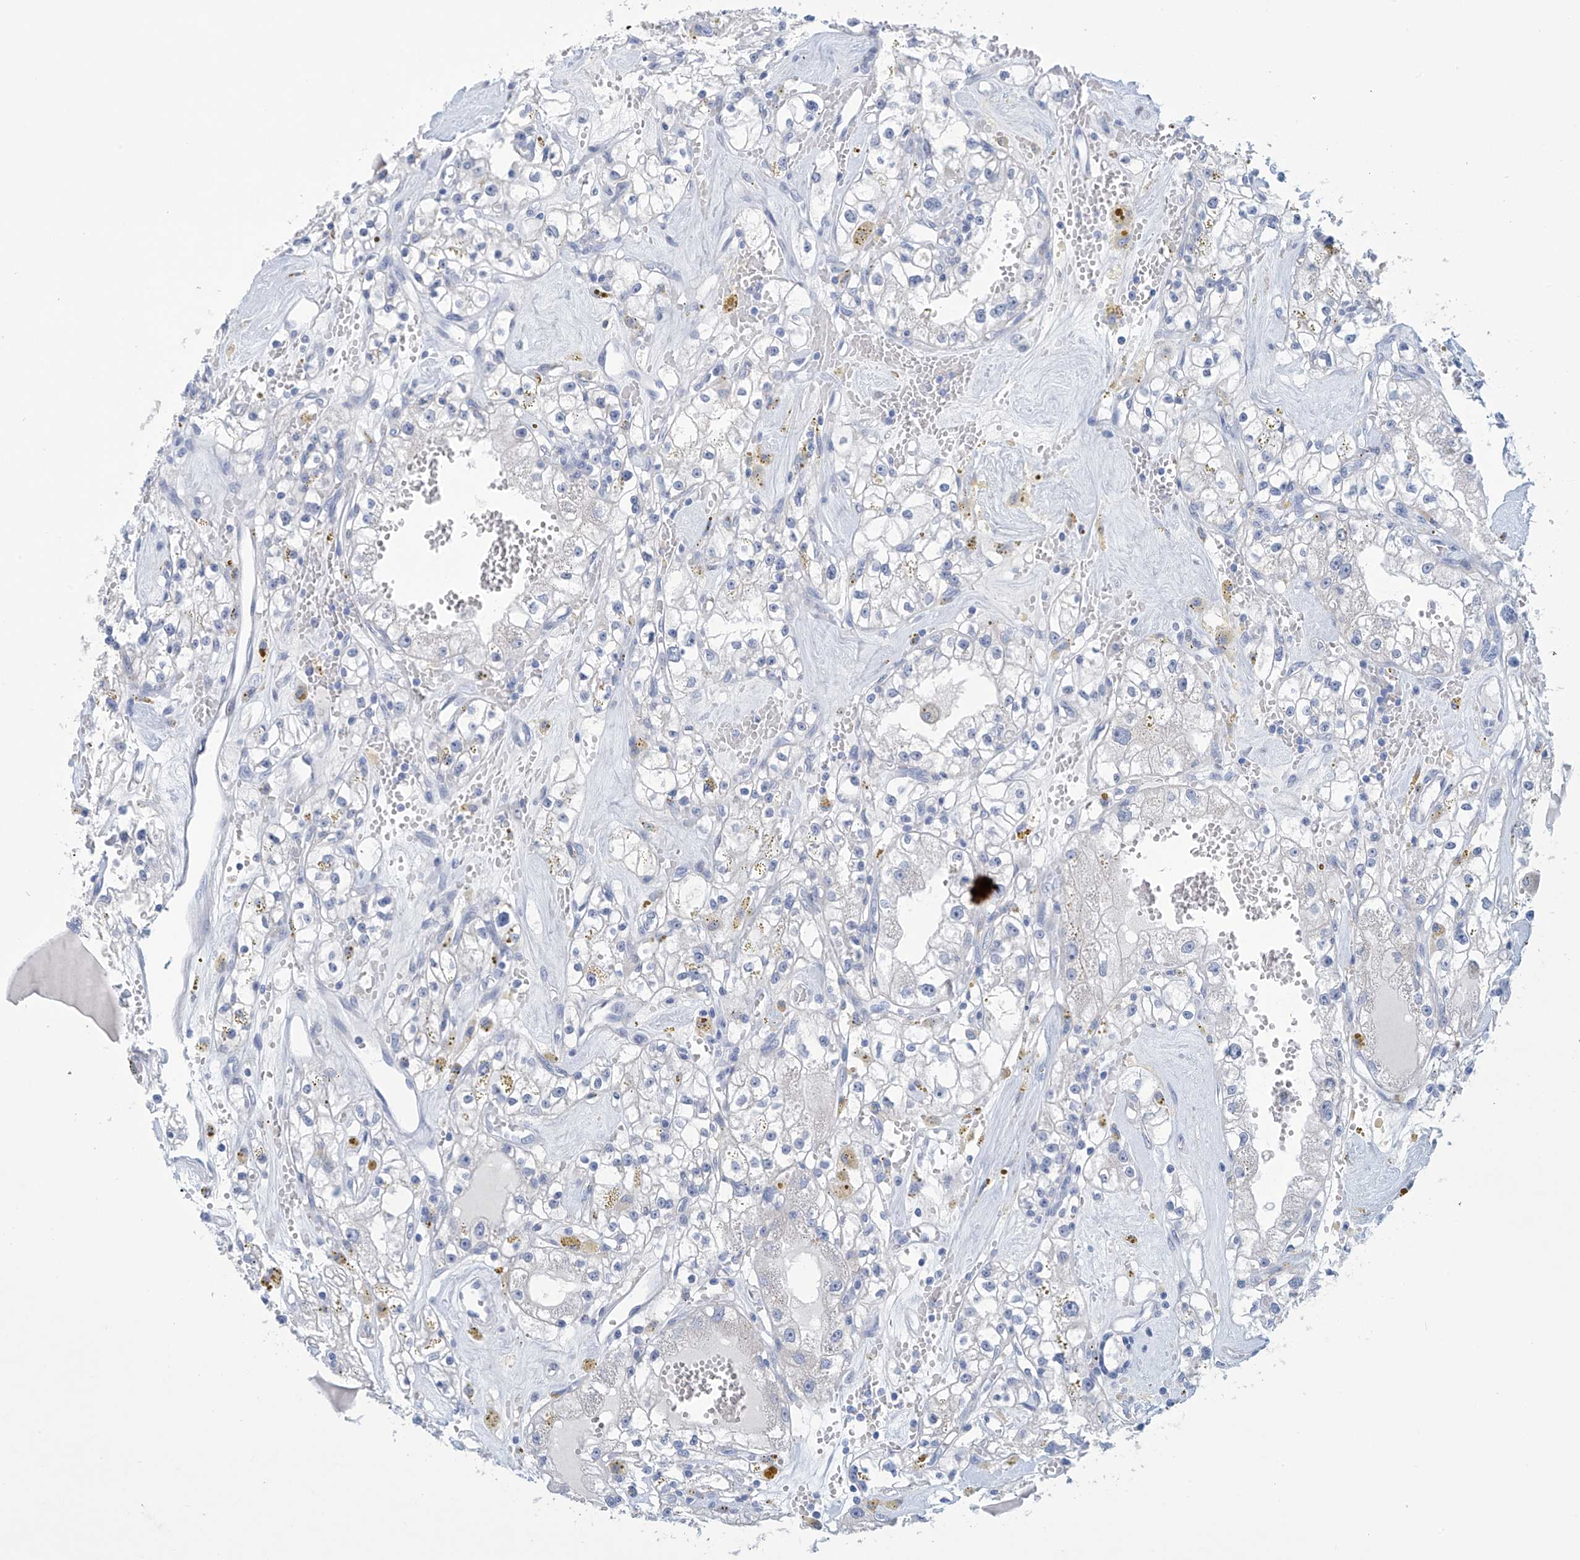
{"staining": {"intensity": "negative", "quantity": "none", "location": "none"}, "tissue": "renal cancer", "cell_type": "Tumor cells", "image_type": "cancer", "snomed": [{"axis": "morphology", "description": "Adenocarcinoma, NOS"}, {"axis": "topography", "description": "Kidney"}], "caption": "Tumor cells show no significant staining in renal cancer.", "gene": "DSP", "patient": {"sex": "male", "age": 56}}